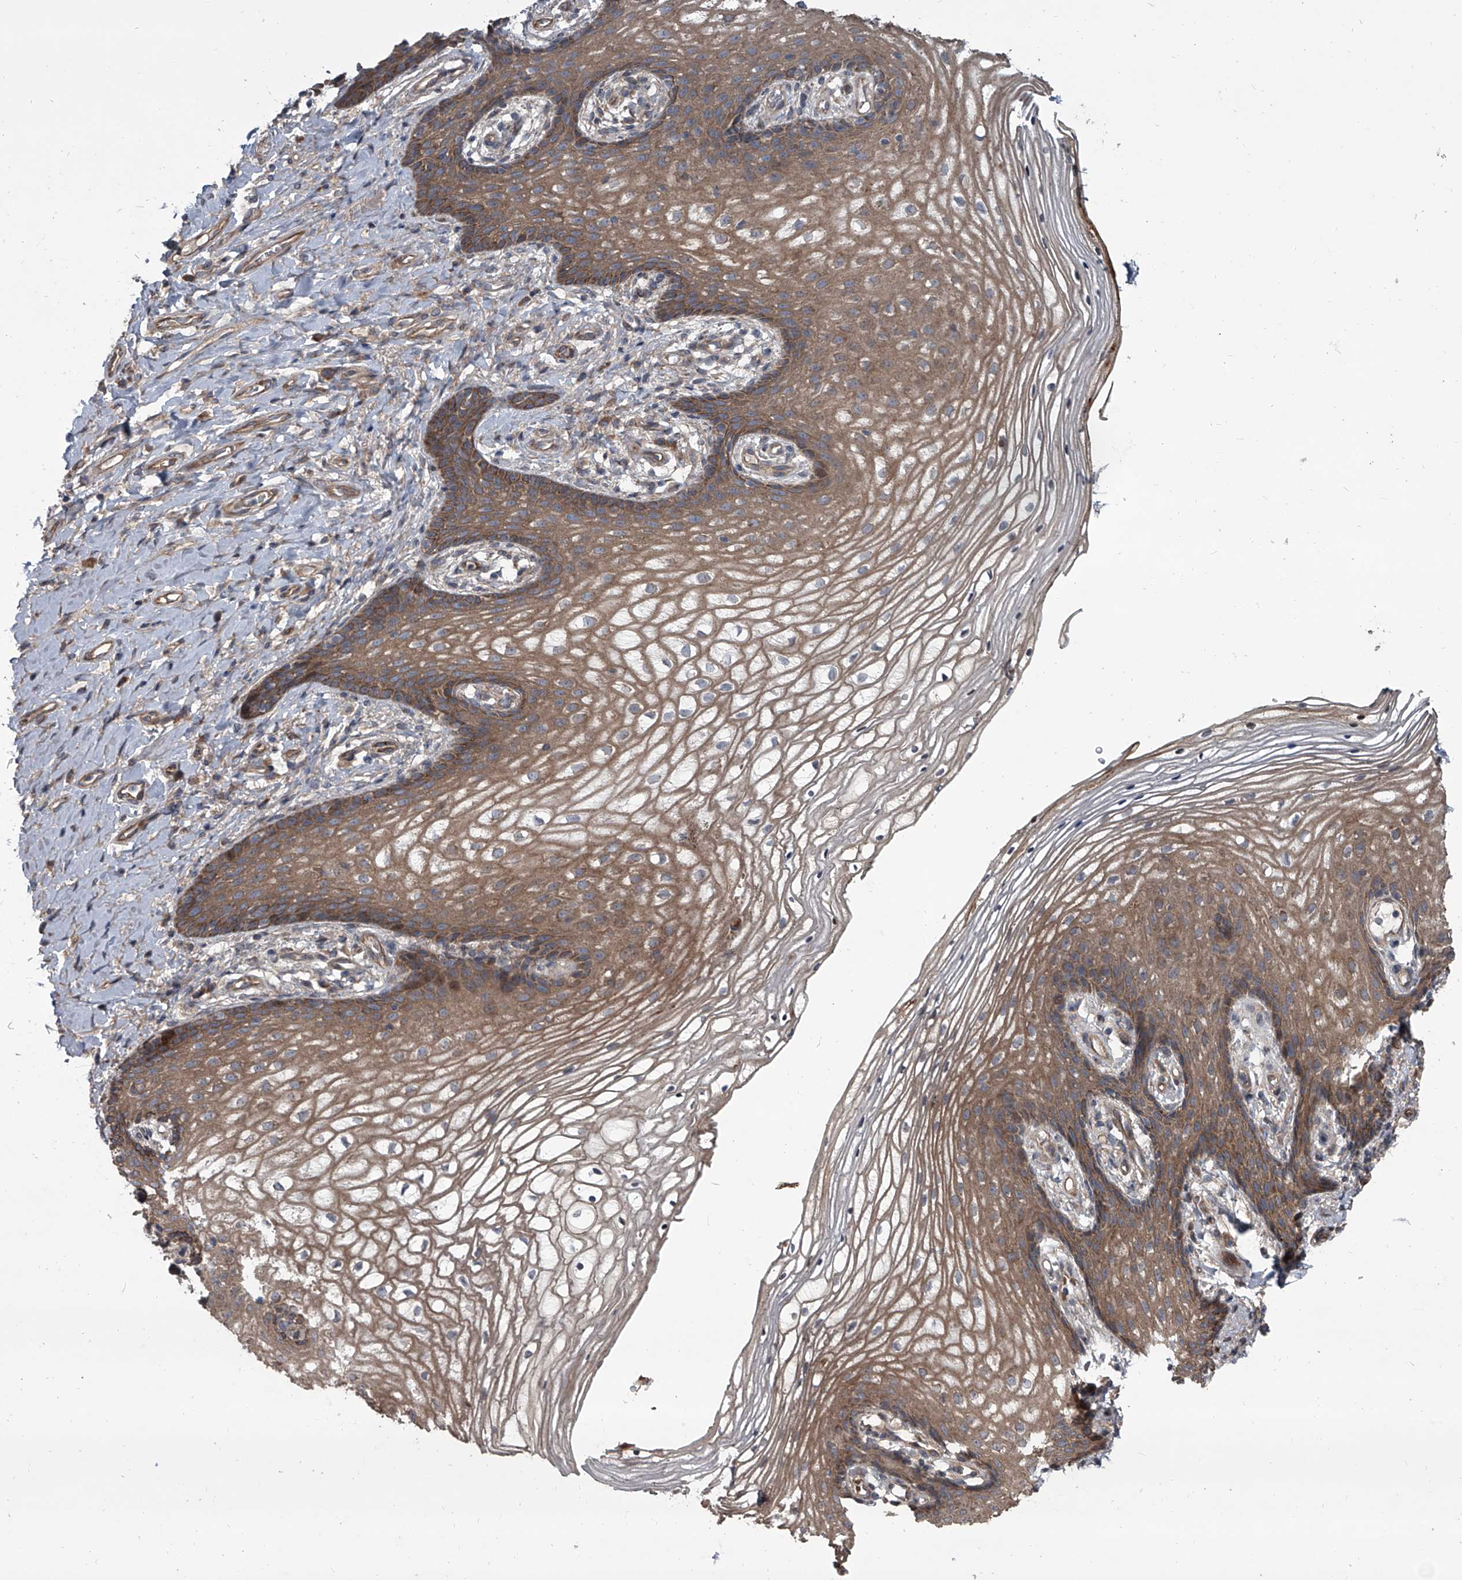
{"staining": {"intensity": "moderate", "quantity": ">75%", "location": "cytoplasmic/membranous"}, "tissue": "vagina", "cell_type": "Squamous epithelial cells", "image_type": "normal", "snomed": [{"axis": "morphology", "description": "Normal tissue, NOS"}, {"axis": "topography", "description": "Vagina"}], "caption": "High-magnification brightfield microscopy of unremarkable vagina stained with DAB (3,3'-diaminobenzidine) (brown) and counterstained with hematoxylin (blue). squamous epithelial cells exhibit moderate cytoplasmic/membranous positivity is seen in approximately>75% of cells. (IHC, brightfield microscopy, high magnification).", "gene": "EVA1C", "patient": {"sex": "female", "age": 60}}